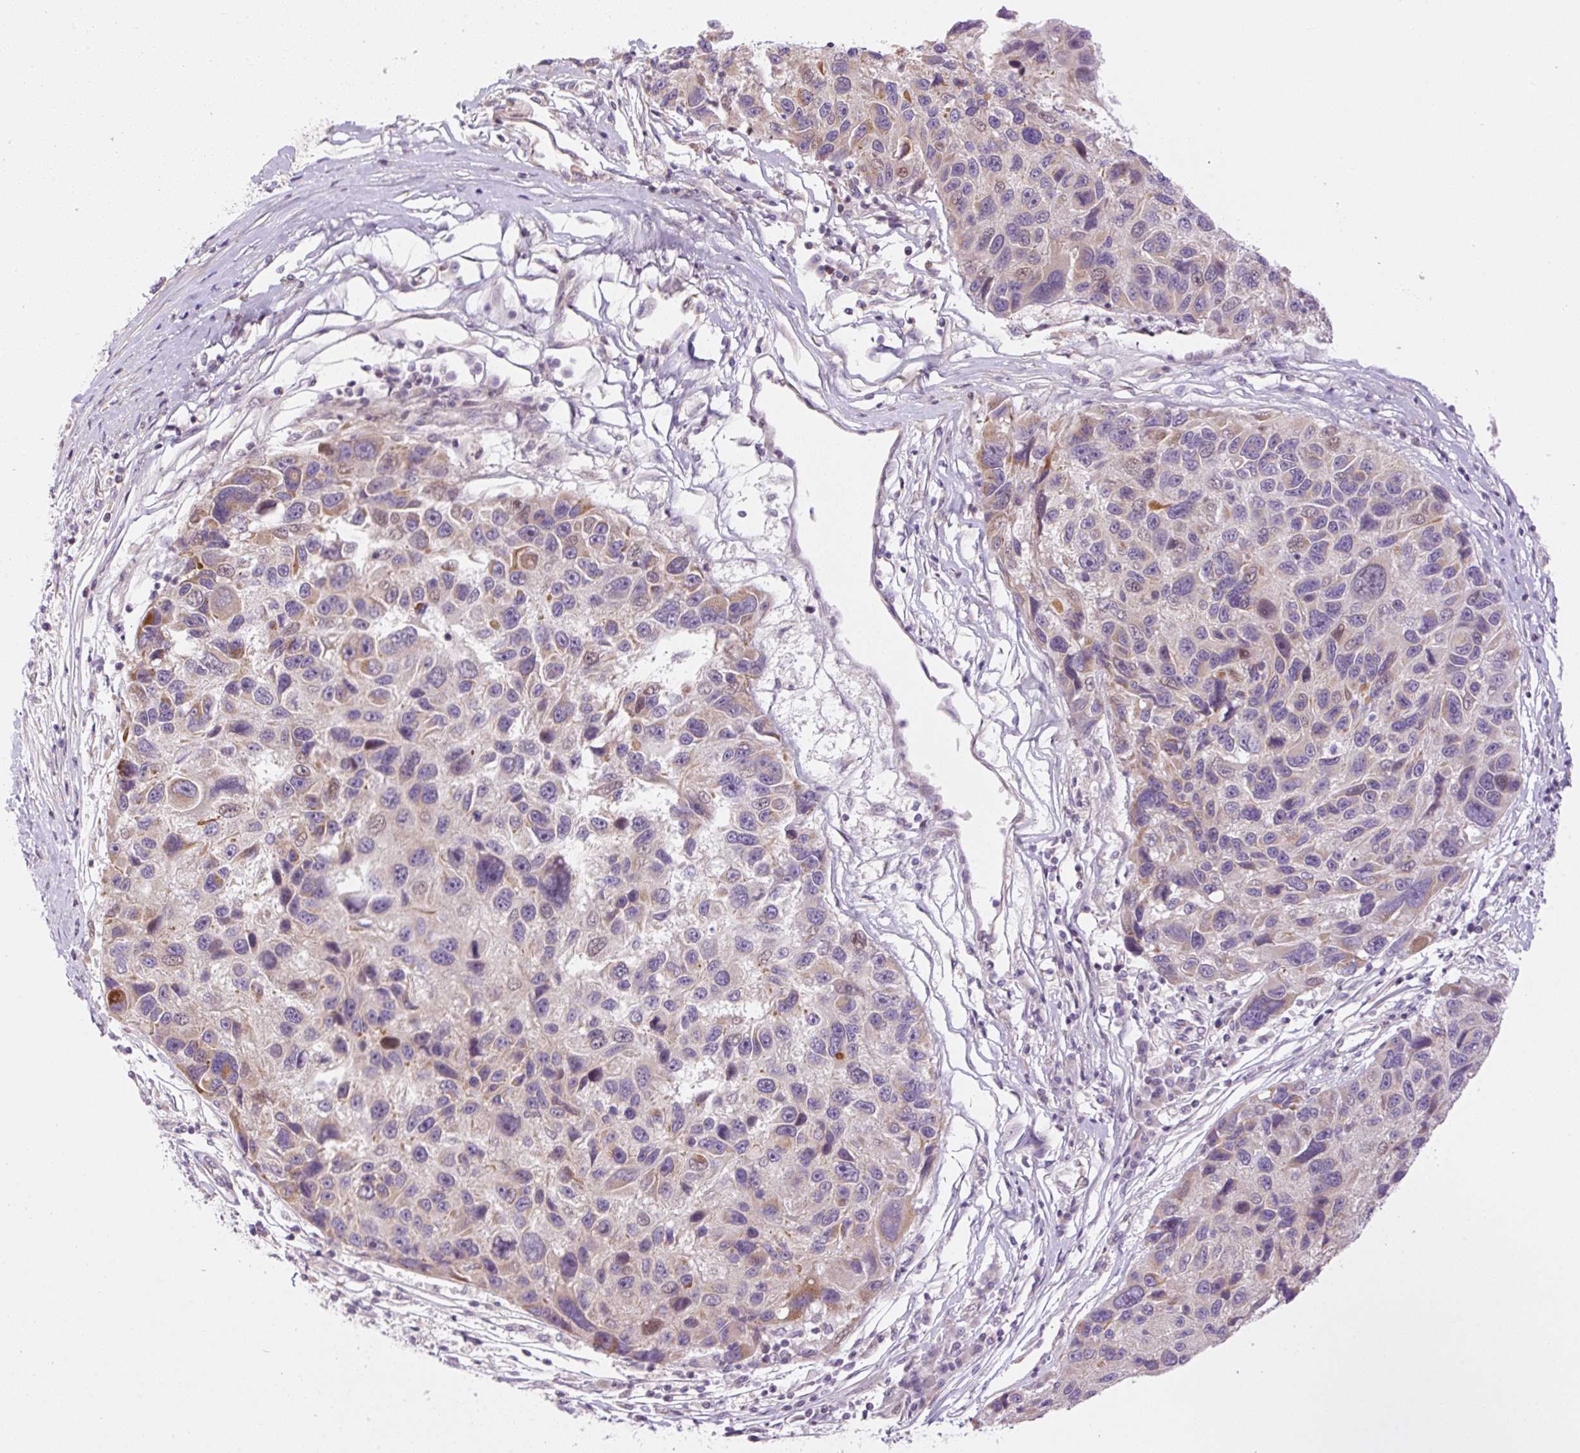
{"staining": {"intensity": "weak", "quantity": "<25%", "location": "cytoplasmic/membranous"}, "tissue": "melanoma", "cell_type": "Tumor cells", "image_type": "cancer", "snomed": [{"axis": "morphology", "description": "Malignant melanoma, NOS"}, {"axis": "topography", "description": "Skin"}], "caption": "Immunohistochemistry (IHC) of human melanoma exhibits no expression in tumor cells.", "gene": "ZNF394", "patient": {"sex": "male", "age": 53}}